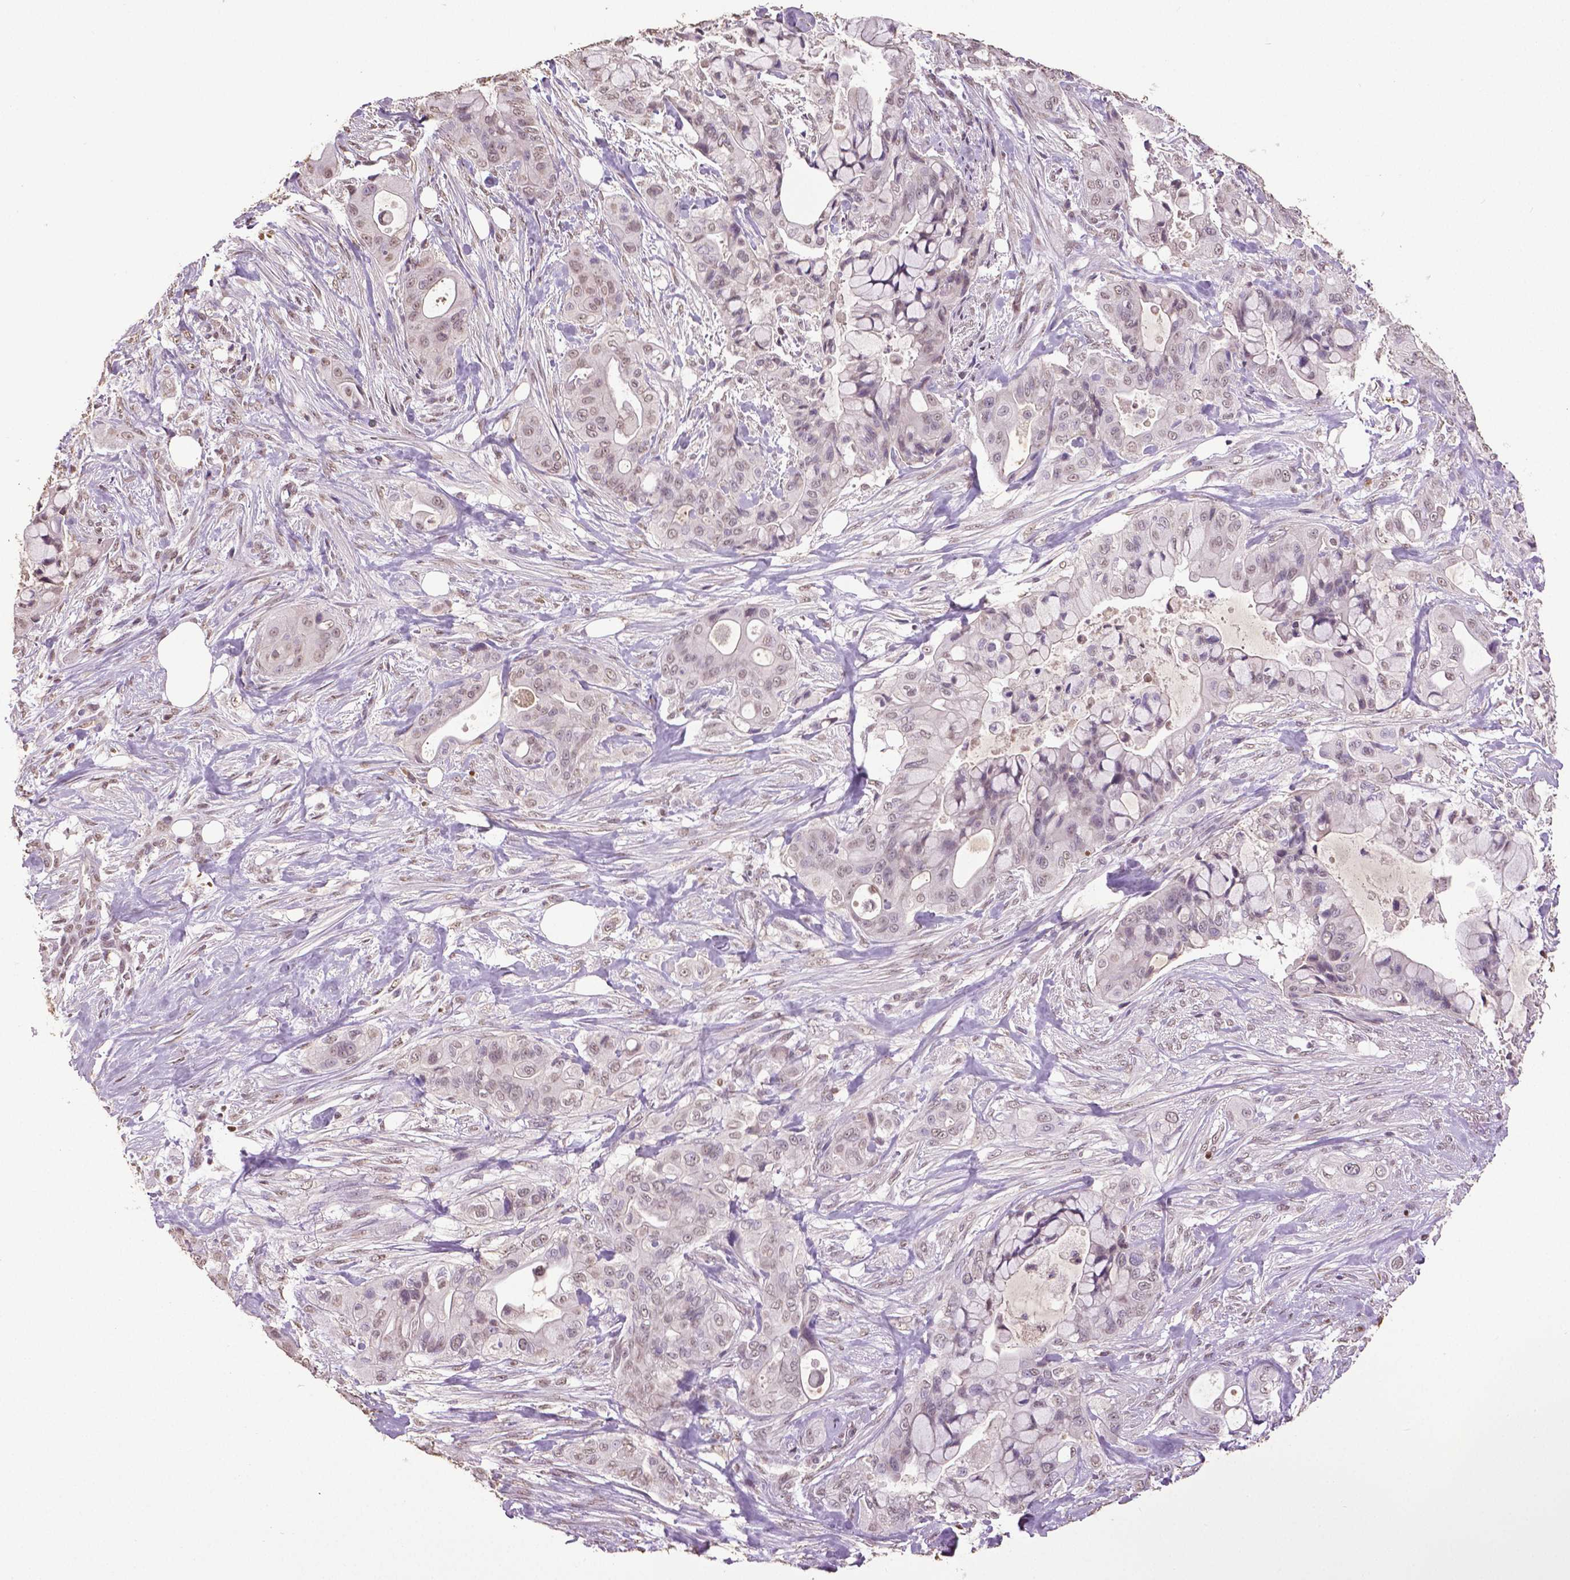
{"staining": {"intensity": "negative", "quantity": "none", "location": "none"}, "tissue": "pancreatic cancer", "cell_type": "Tumor cells", "image_type": "cancer", "snomed": [{"axis": "morphology", "description": "Adenocarcinoma, NOS"}, {"axis": "topography", "description": "Pancreas"}], "caption": "DAB immunohistochemical staining of pancreatic cancer (adenocarcinoma) shows no significant staining in tumor cells.", "gene": "RUNX3", "patient": {"sex": "male", "age": 71}}